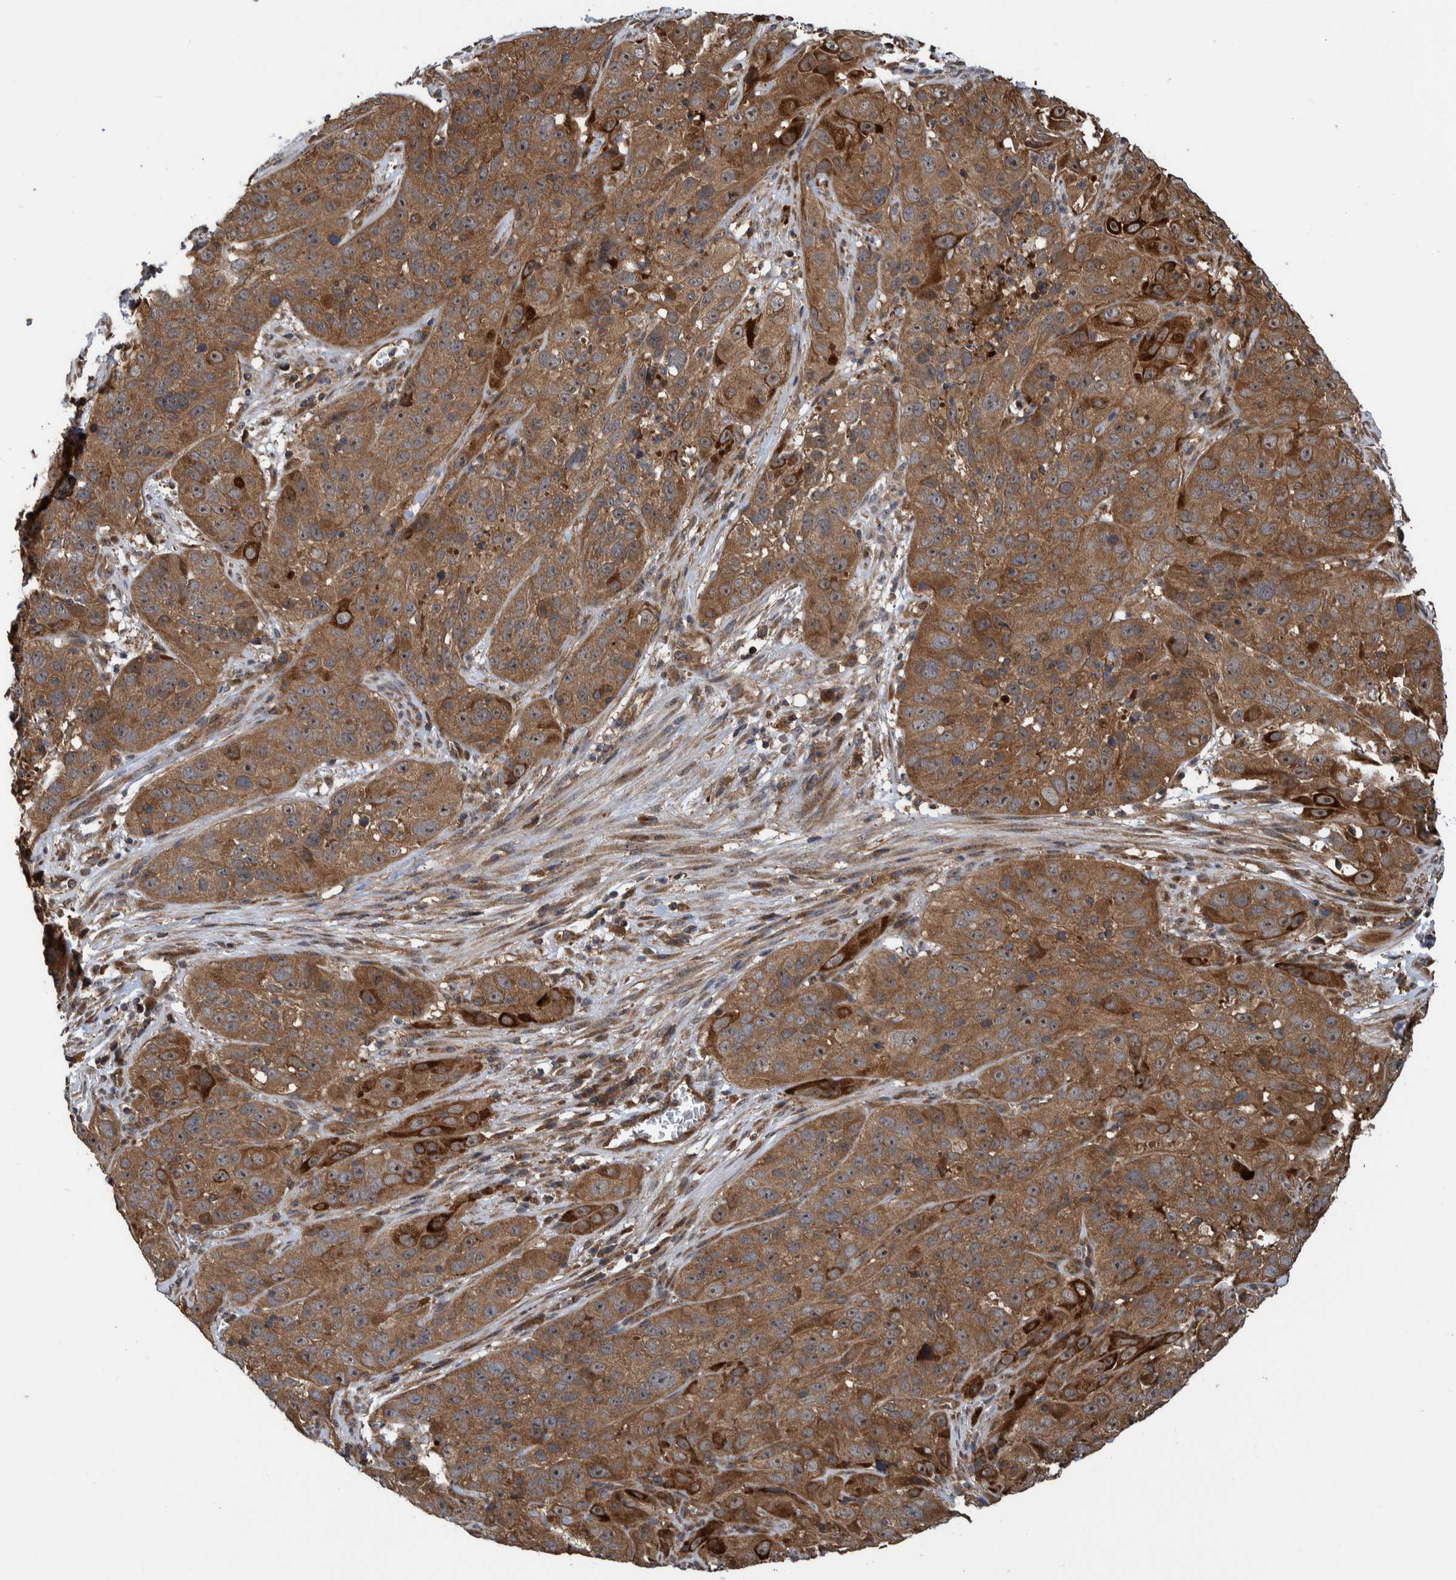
{"staining": {"intensity": "strong", "quantity": ">75%", "location": "cytoplasmic/membranous,nuclear"}, "tissue": "cervical cancer", "cell_type": "Tumor cells", "image_type": "cancer", "snomed": [{"axis": "morphology", "description": "Squamous cell carcinoma, NOS"}, {"axis": "topography", "description": "Cervix"}], "caption": "Protein analysis of cervical cancer tissue displays strong cytoplasmic/membranous and nuclear expression in approximately >75% of tumor cells.", "gene": "CCDC57", "patient": {"sex": "female", "age": 32}}